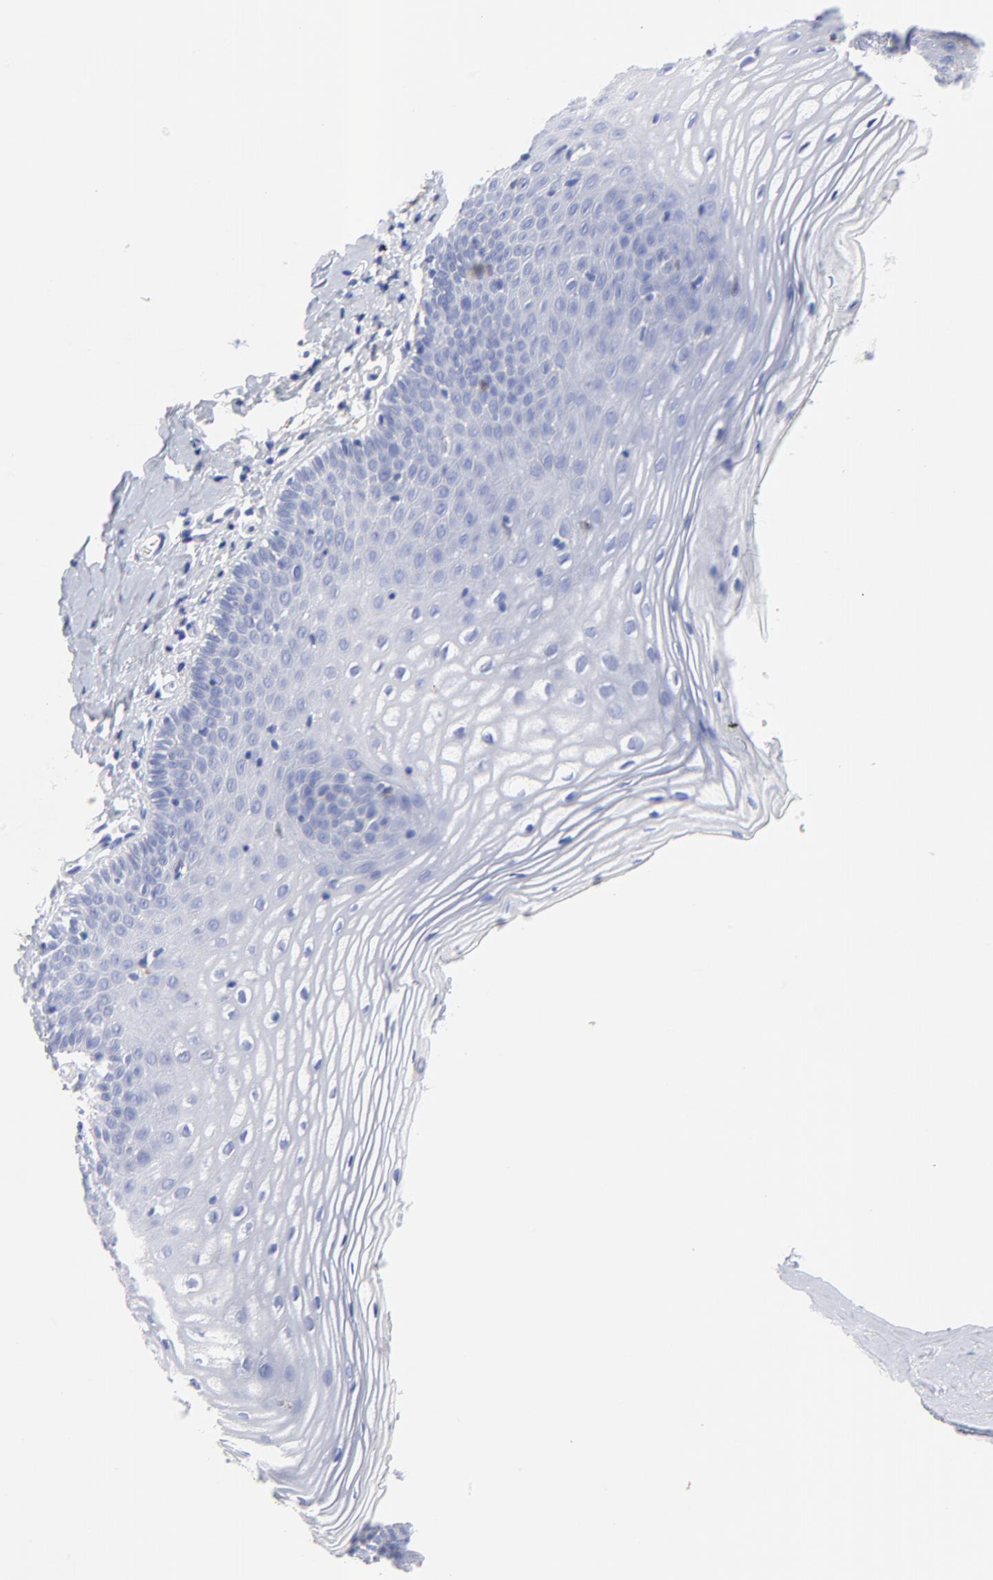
{"staining": {"intensity": "negative", "quantity": "none", "location": "none"}, "tissue": "vagina", "cell_type": "Squamous epithelial cells", "image_type": "normal", "snomed": [{"axis": "morphology", "description": "Normal tissue, NOS"}, {"axis": "topography", "description": "Vagina"}], "caption": "Immunohistochemistry of normal vagina reveals no staining in squamous epithelial cells. (Stains: DAB (3,3'-diaminobenzidine) immunohistochemistry with hematoxylin counter stain, Microscopy: brightfield microscopy at high magnification).", "gene": "CPVL", "patient": {"sex": "female", "age": 55}}